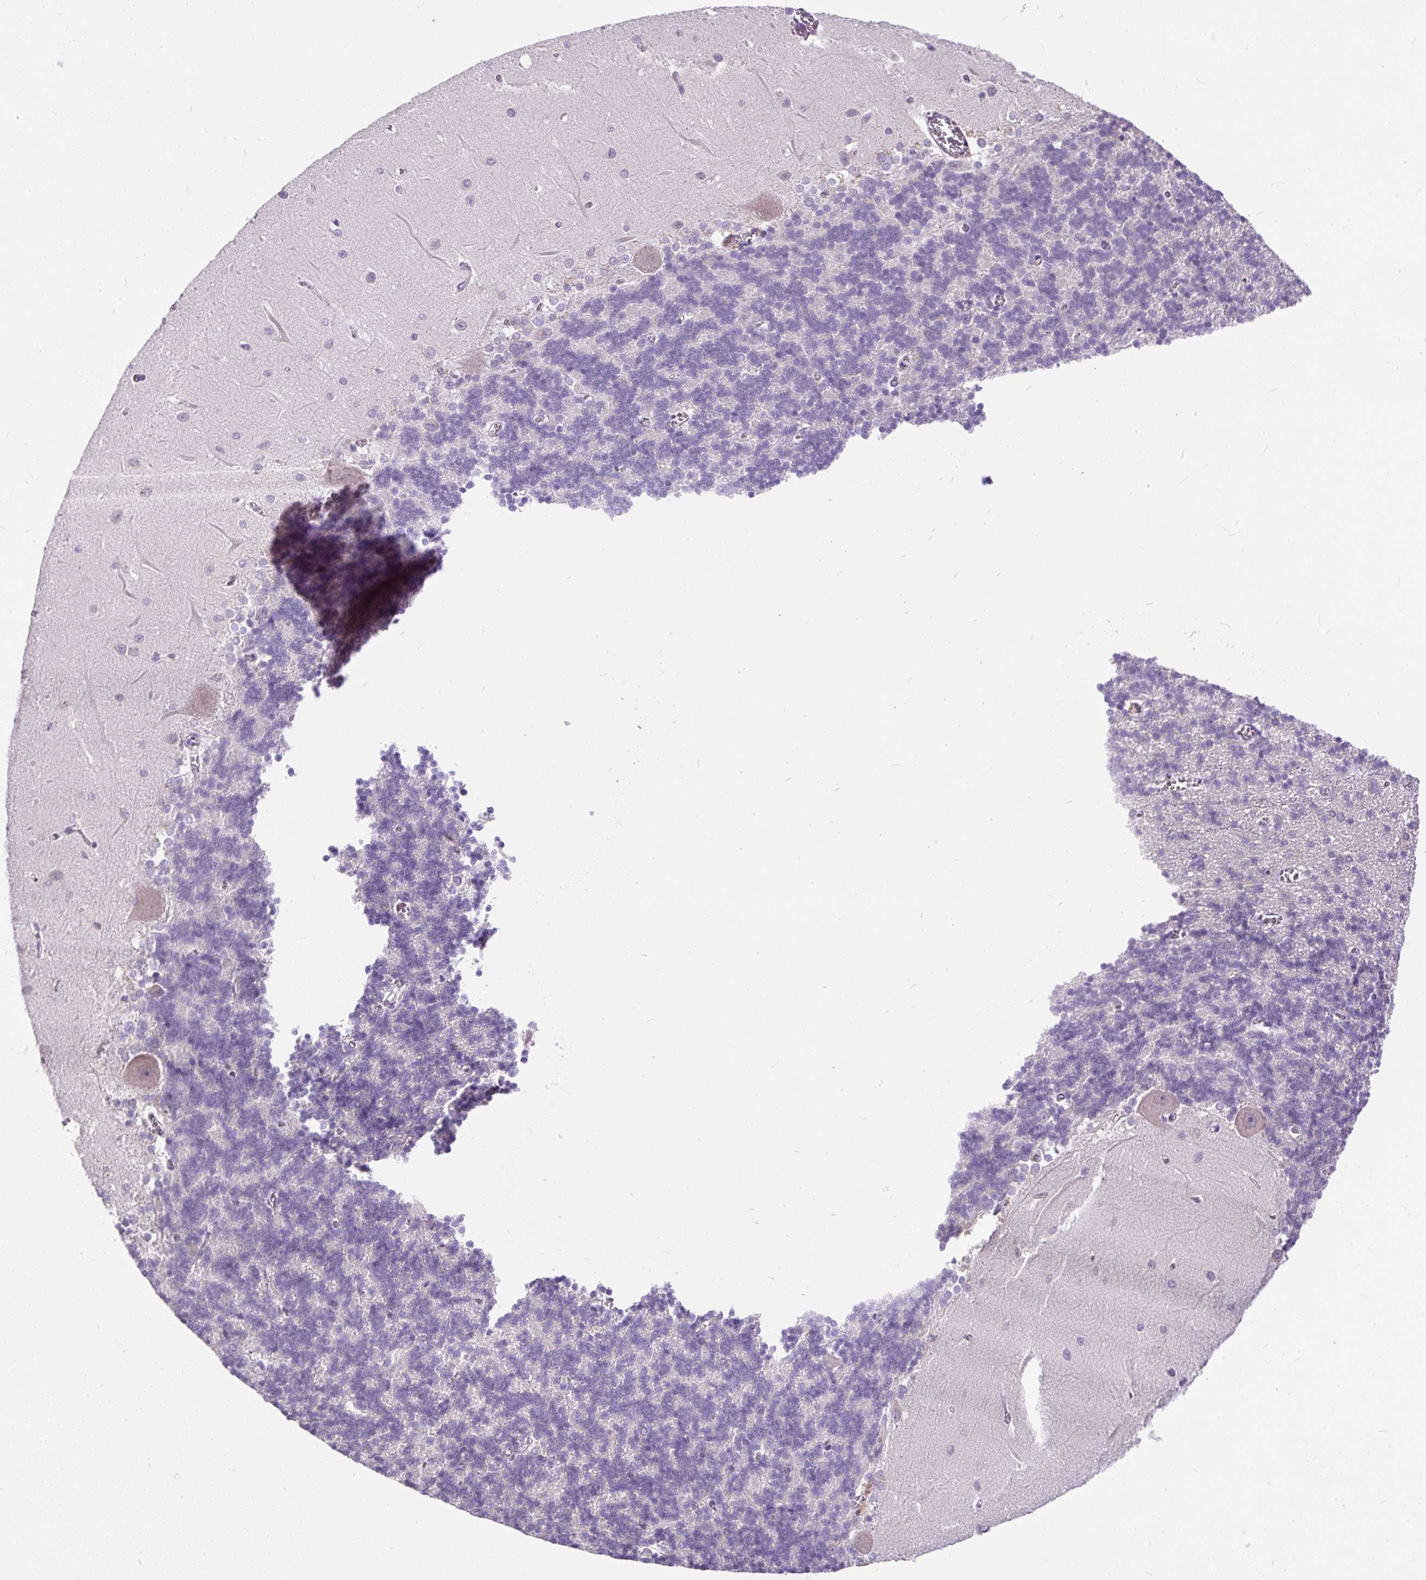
{"staining": {"intensity": "negative", "quantity": "none", "location": "none"}, "tissue": "cerebellum", "cell_type": "Cells in granular layer", "image_type": "normal", "snomed": [{"axis": "morphology", "description": "Normal tissue, NOS"}, {"axis": "topography", "description": "Cerebellum"}], "caption": "Photomicrograph shows no significant protein positivity in cells in granular layer of benign cerebellum. (Stains: DAB immunohistochemistry with hematoxylin counter stain, Microscopy: brightfield microscopy at high magnification).", "gene": "KRTAP20", "patient": {"sex": "male", "age": 37}}